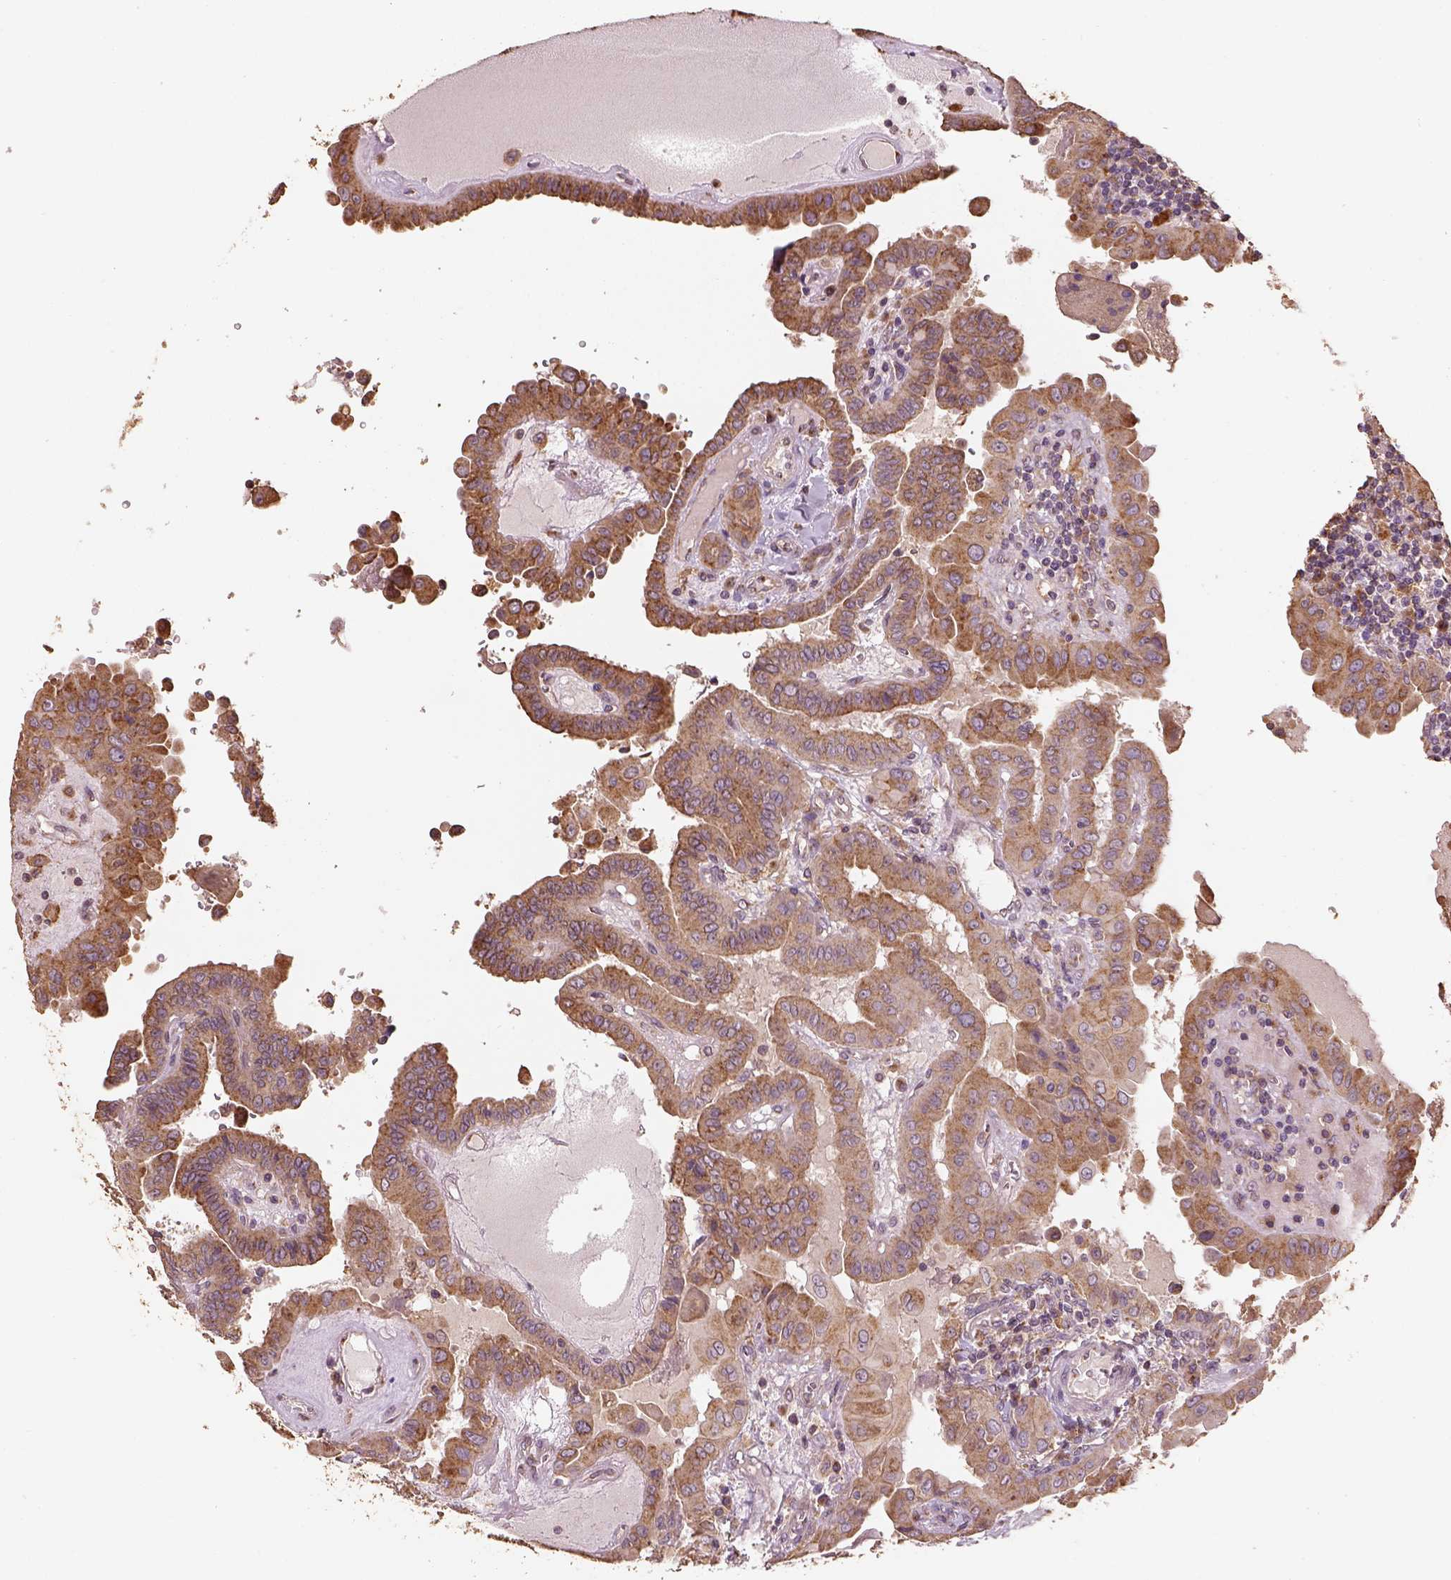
{"staining": {"intensity": "moderate", "quantity": ">75%", "location": "cytoplasmic/membranous"}, "tissue": "thyroid cancer", "cell_type": "Tumor cells", "image_type": "cancer", "snomed": [{"axis": "morphology", "description": "Papillary adenocarcinoma, NOS"}, {"axis": "topography", "description": "Thyroid gland"}], "caption": "Thyroid cancer stained with a protein marker shows moderate staining in tumor cells.", "gene": "AP1B1", "patient": {"sex": "female", "age": 37}}